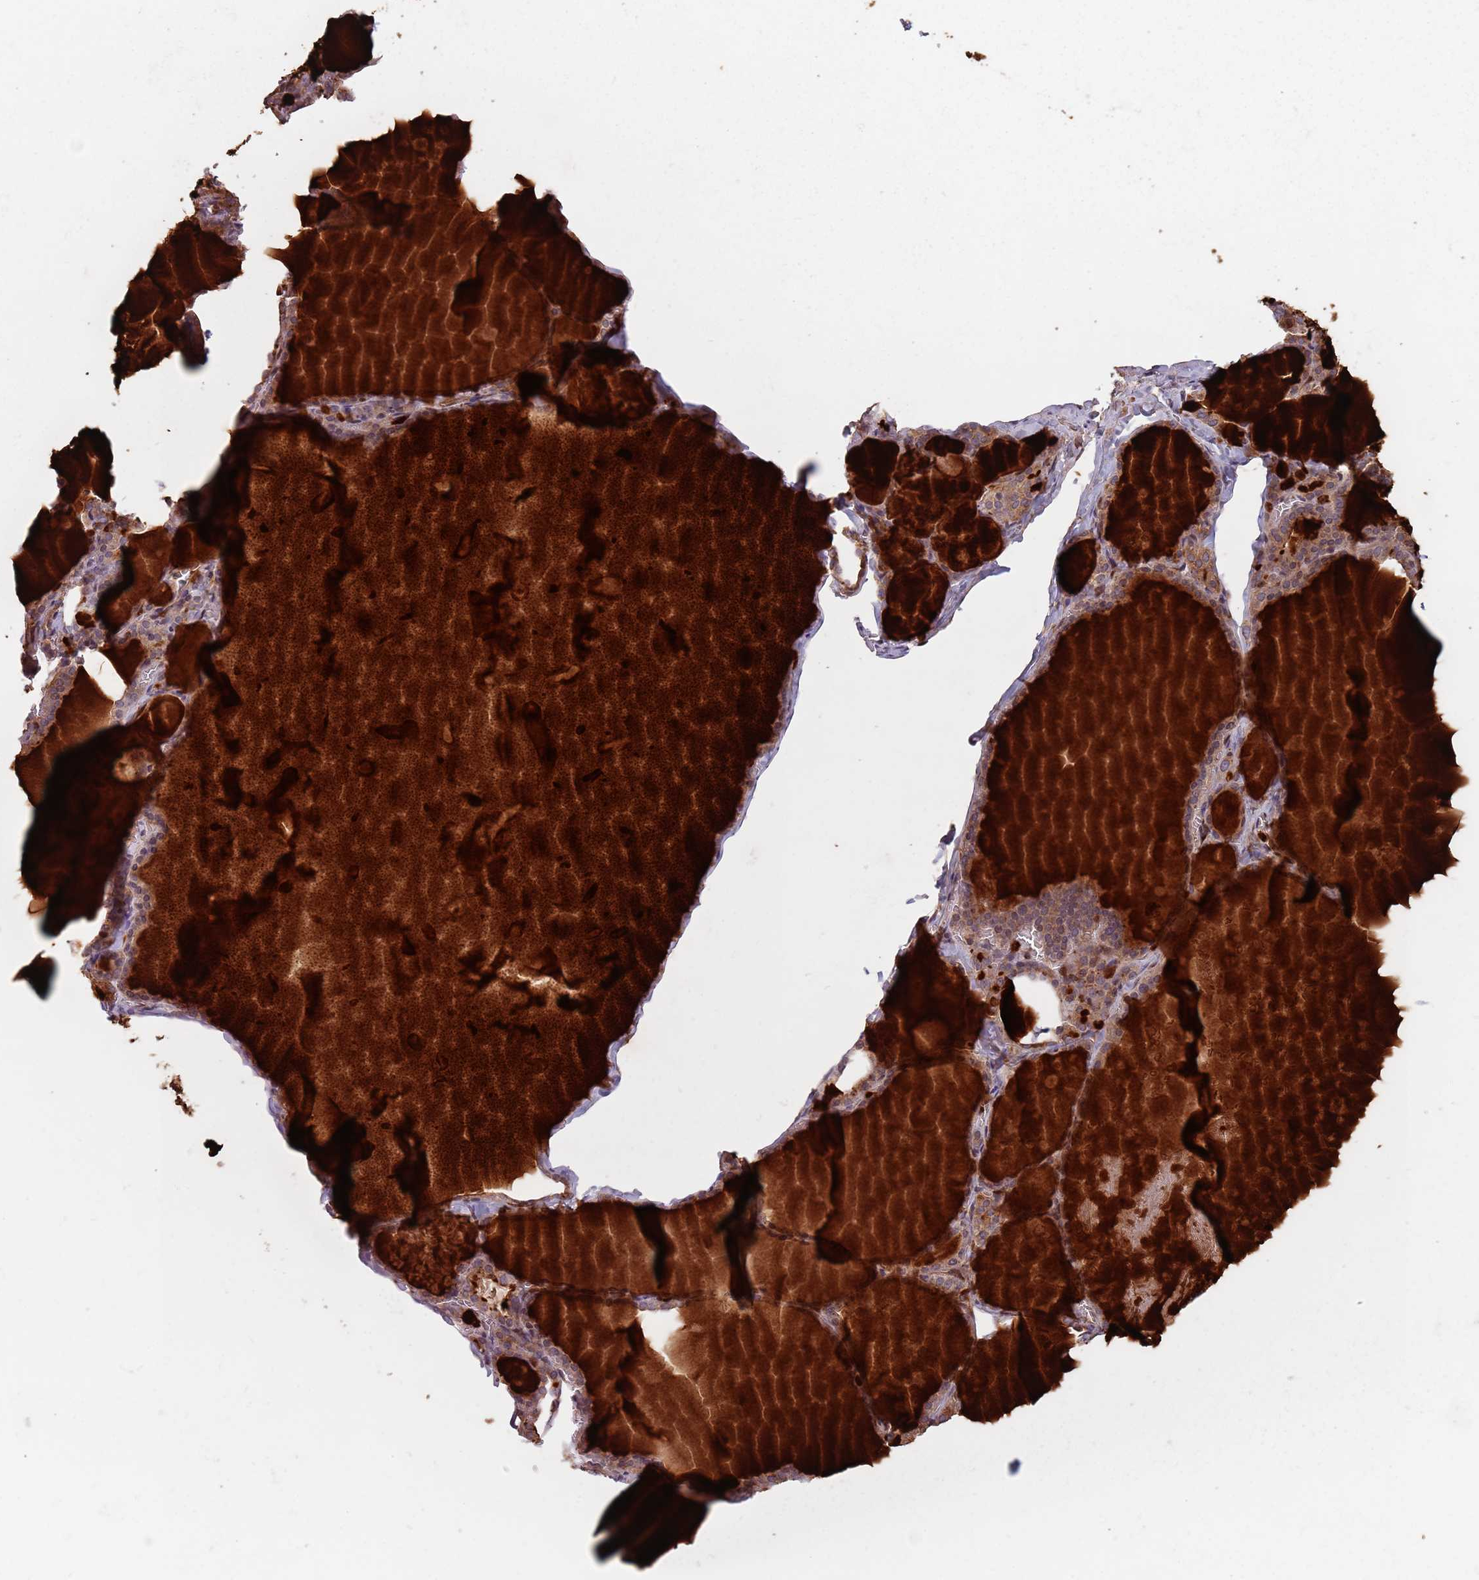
{"staining": {"intensity": "weak", "quantity": ">75%", "location": "cytoplasmic/membranous"}, "tissue": "thyroid gland", "cell_type": "Glandular cells", "image_type": "normal", "snomed": [{"axis": "morphology", "description": "Normal tissue, NOS"}, {"axis": "topography", "description": "Thyroid gland"}], "caption": "A brown stain shows weak cytoplasmic/membranous staining of a protein in glandular cells of normal thyroid gland.", "gene": "GPR180", "patient": {"sex": "male", "age": 56}}